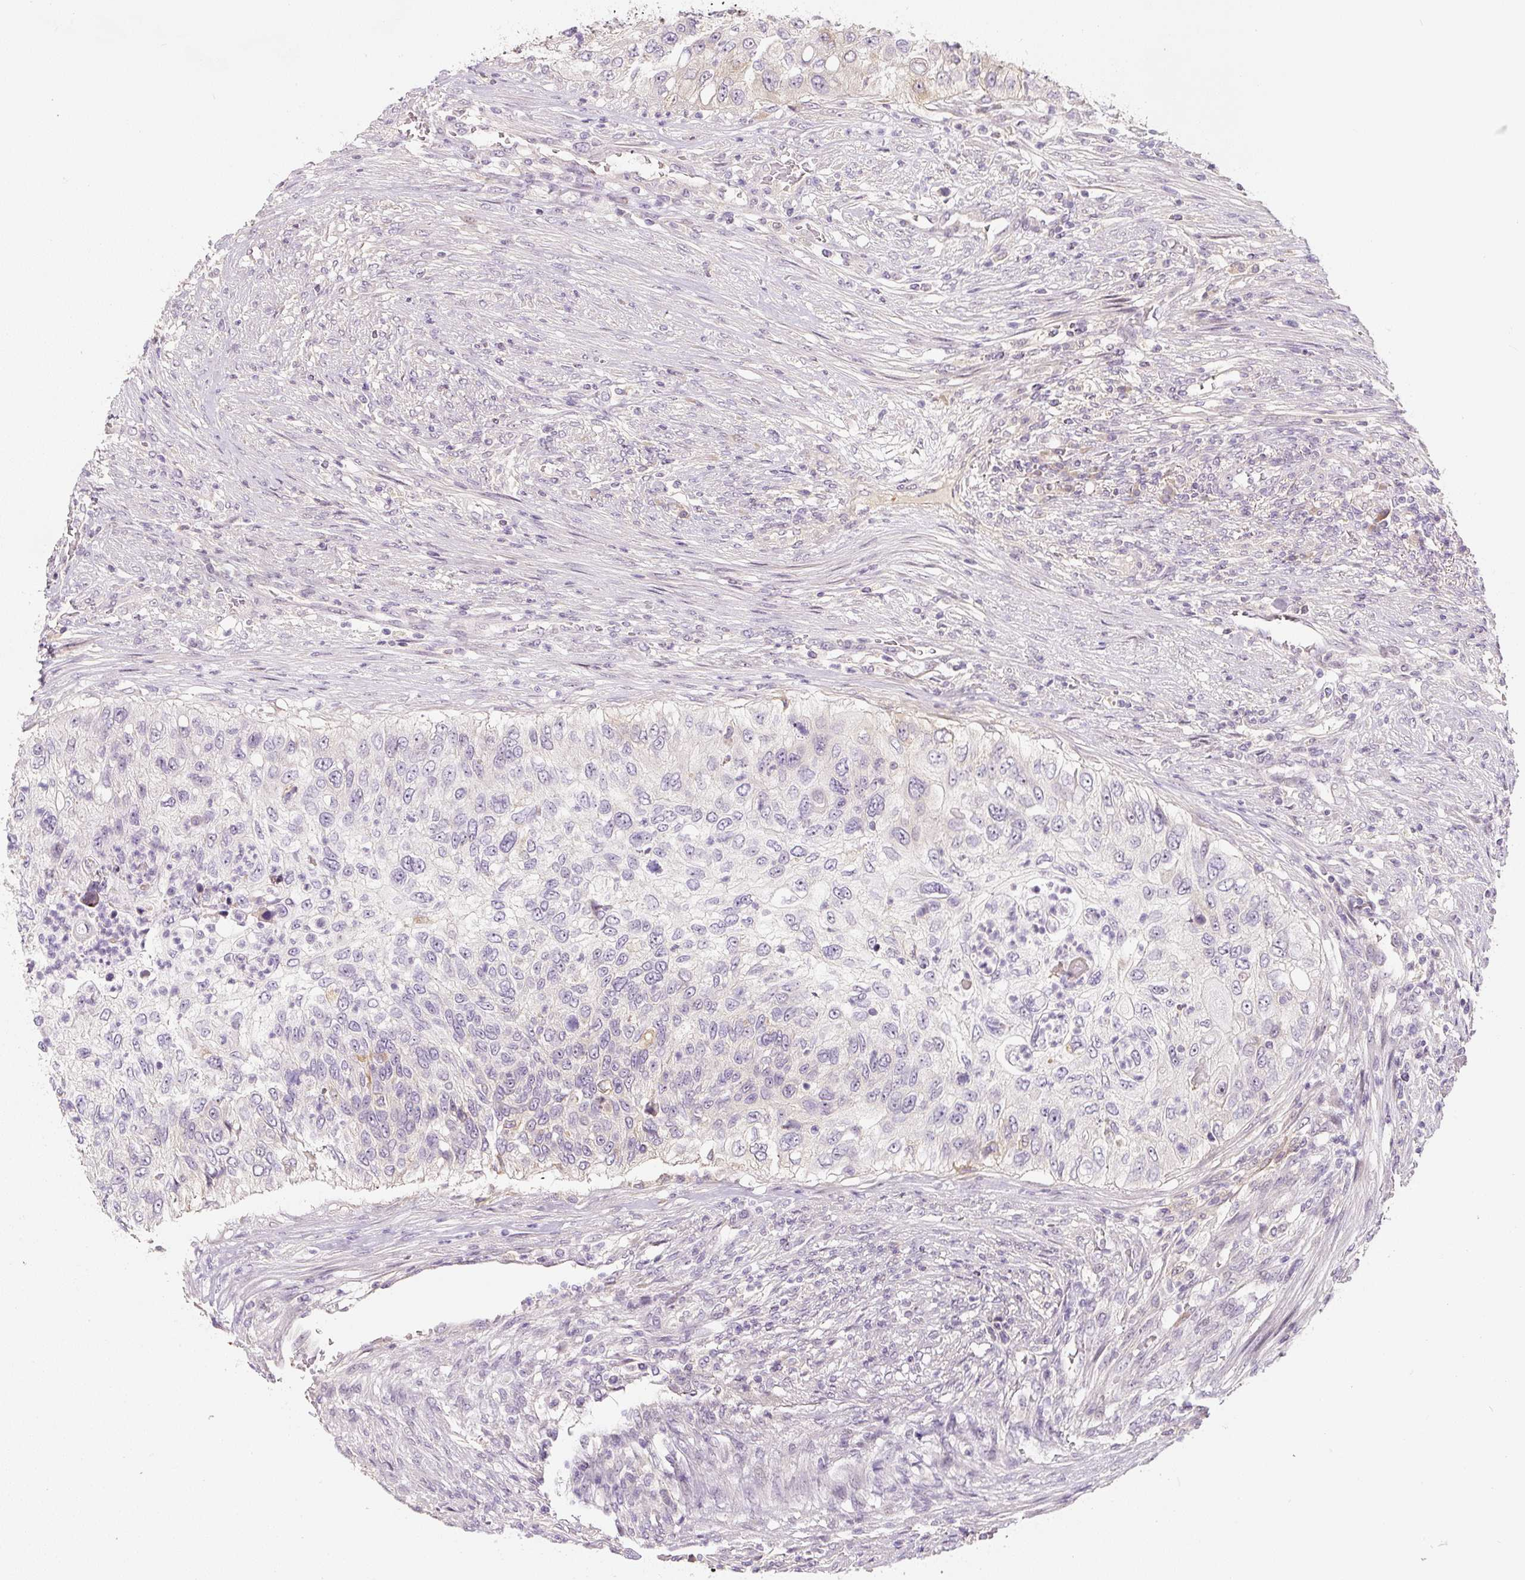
{"staining": {"intensity": "negative", "quantity": "none", "location": "none"}, "tissue": "urothelial cancer", "cell_type": "Tumor cells", "image_type": "cancer", "snomed": [{"axis": "morphology", "description": "Urothelial carcinoma, High grade"}, {"axis": "topography", "description": "Urinary bladder"}], "caption": "Urothelial carcinoma (high-grade) was stained to show a protein in brown. There is no significant staining in tumor cells.", "gene": "PWWP3B", "patient": {"sex": "female", "age": 60}}